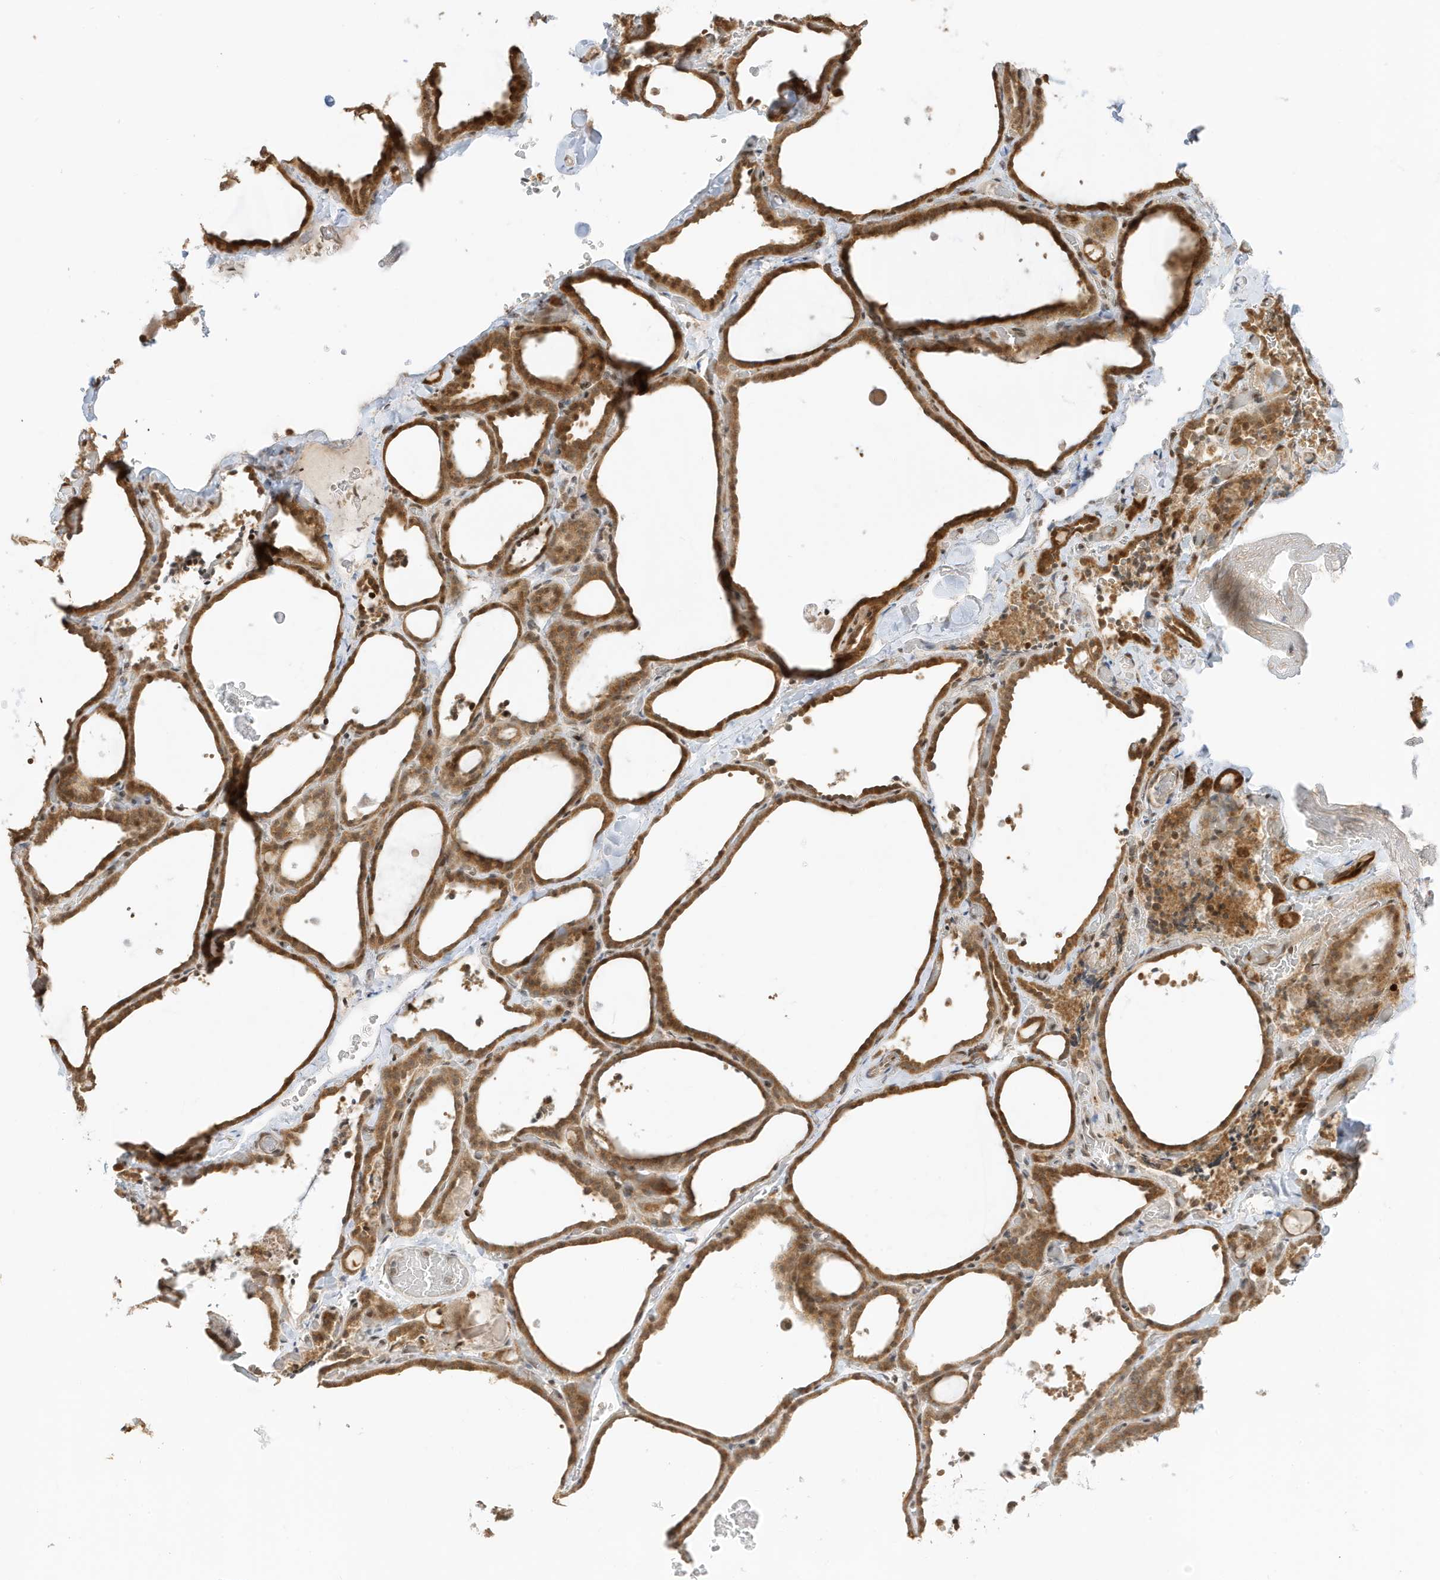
{"staining": {"intensity": "moderate", "quantity": ">75%", "location": "cytoplasmic/membranous"}, "tissue": "thyroid gland", "cell_type": "Glandular cells", "image_type": "normal", "snomed": [{"axis": "morphology", "description": "Normal tissue, NOS"}, {"axis": "topography", "description": "Thyroid gland"}], "caption": "An image of human thyroid gland stained for a protein displays moderate cytoplasmic/membranous brown staining in glandular cells.", "gene": "ZBTB41", "patient": {"sex": "female", "age": 22}}